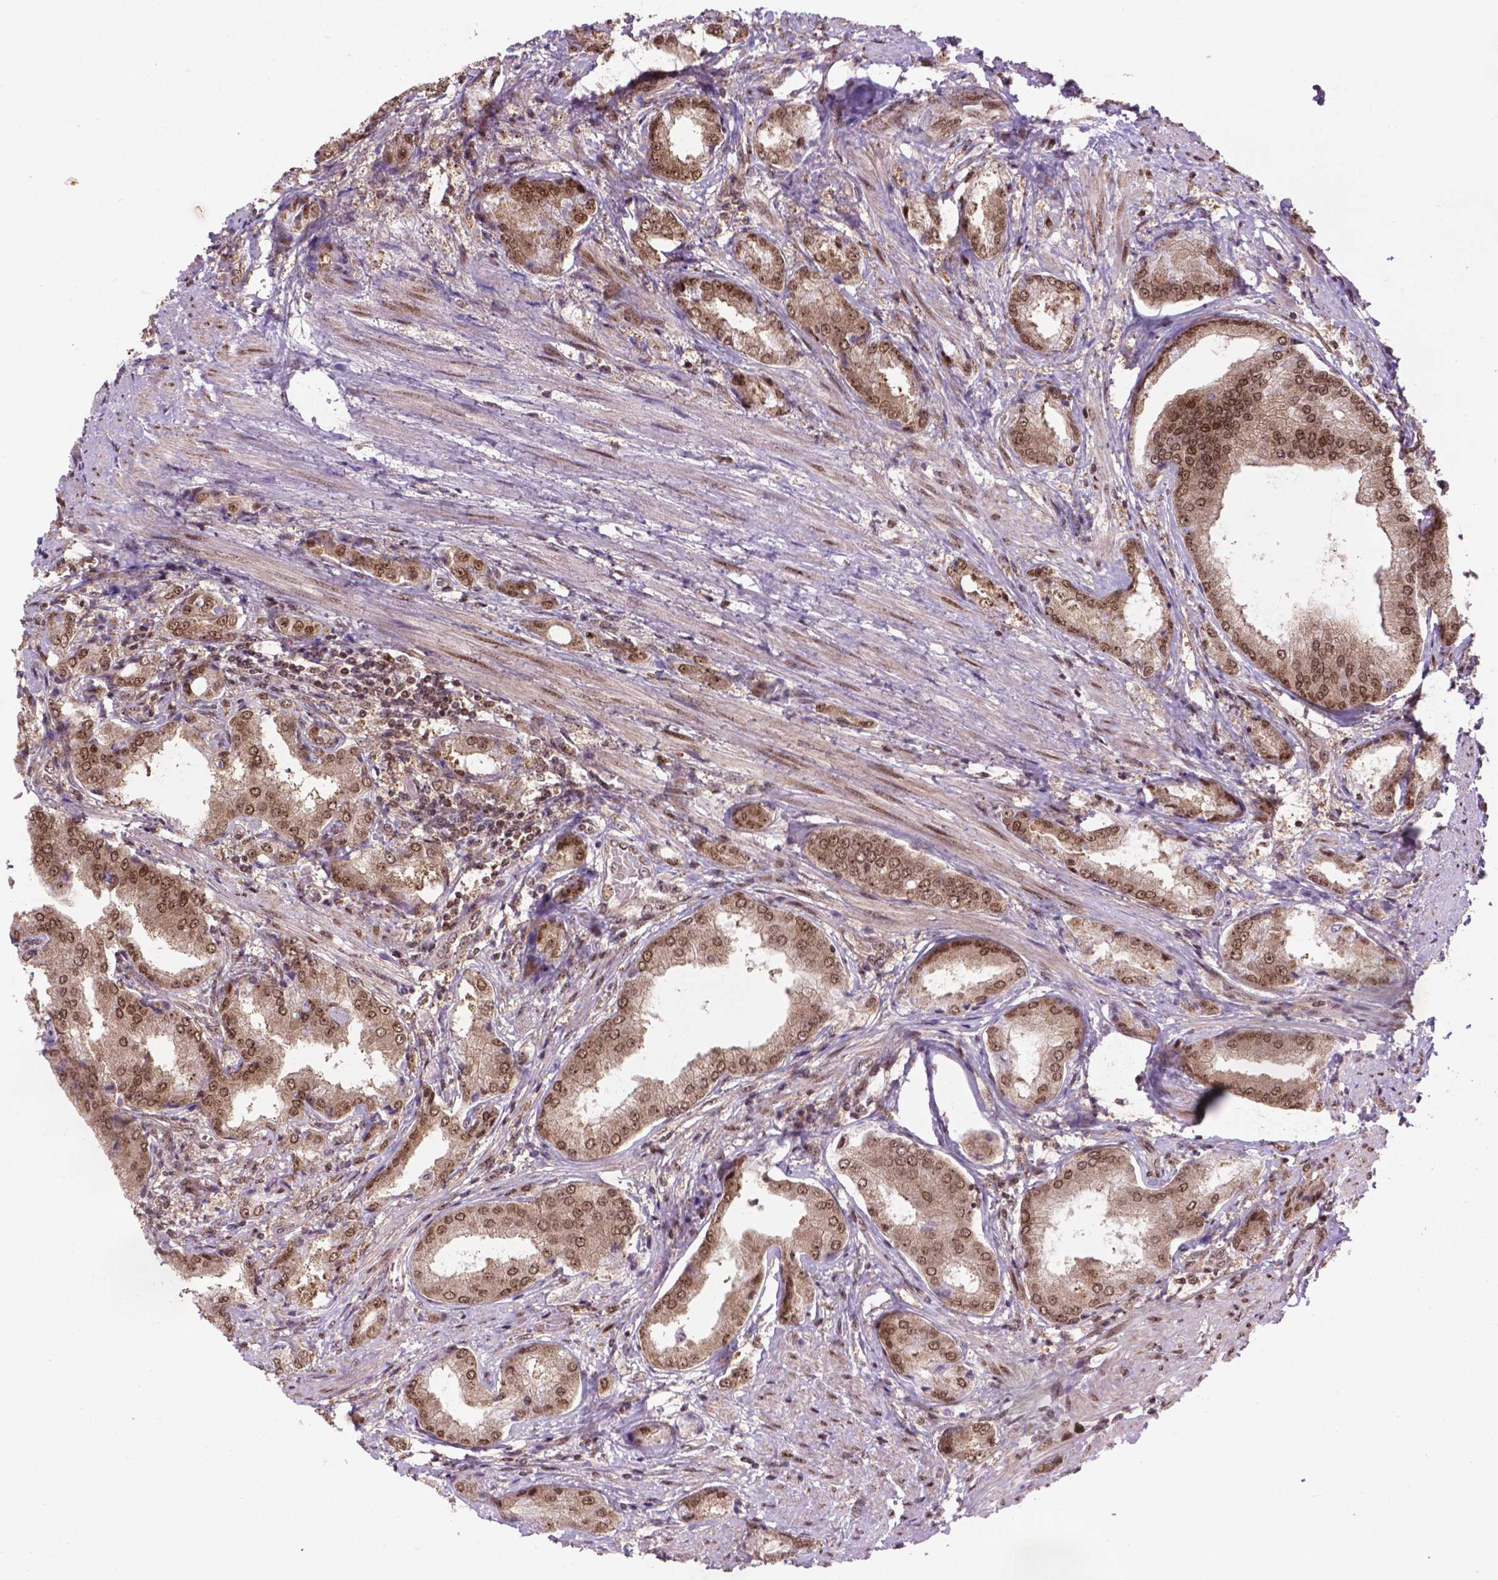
{"staining": {"intensity": "moderate", "quantity": ">75%", "location": "nuclear"}, "tissue": "prostate cancer", "cell_type": "Tumor cells", "image_type": "cancer", "snomed": [{"axis": "morphology", "description": "Adenocarcinoma, NOS"}, {"axis": "topography", "description": "Prostate"}], "caption": "Protein expression analysis of human adenocarcinoma (prostate) reveals moderate nuclear expression in about >75% of tumor cells.", "gene": "CSNK2A1", "patient": {"sex": "male", "age": 63}}